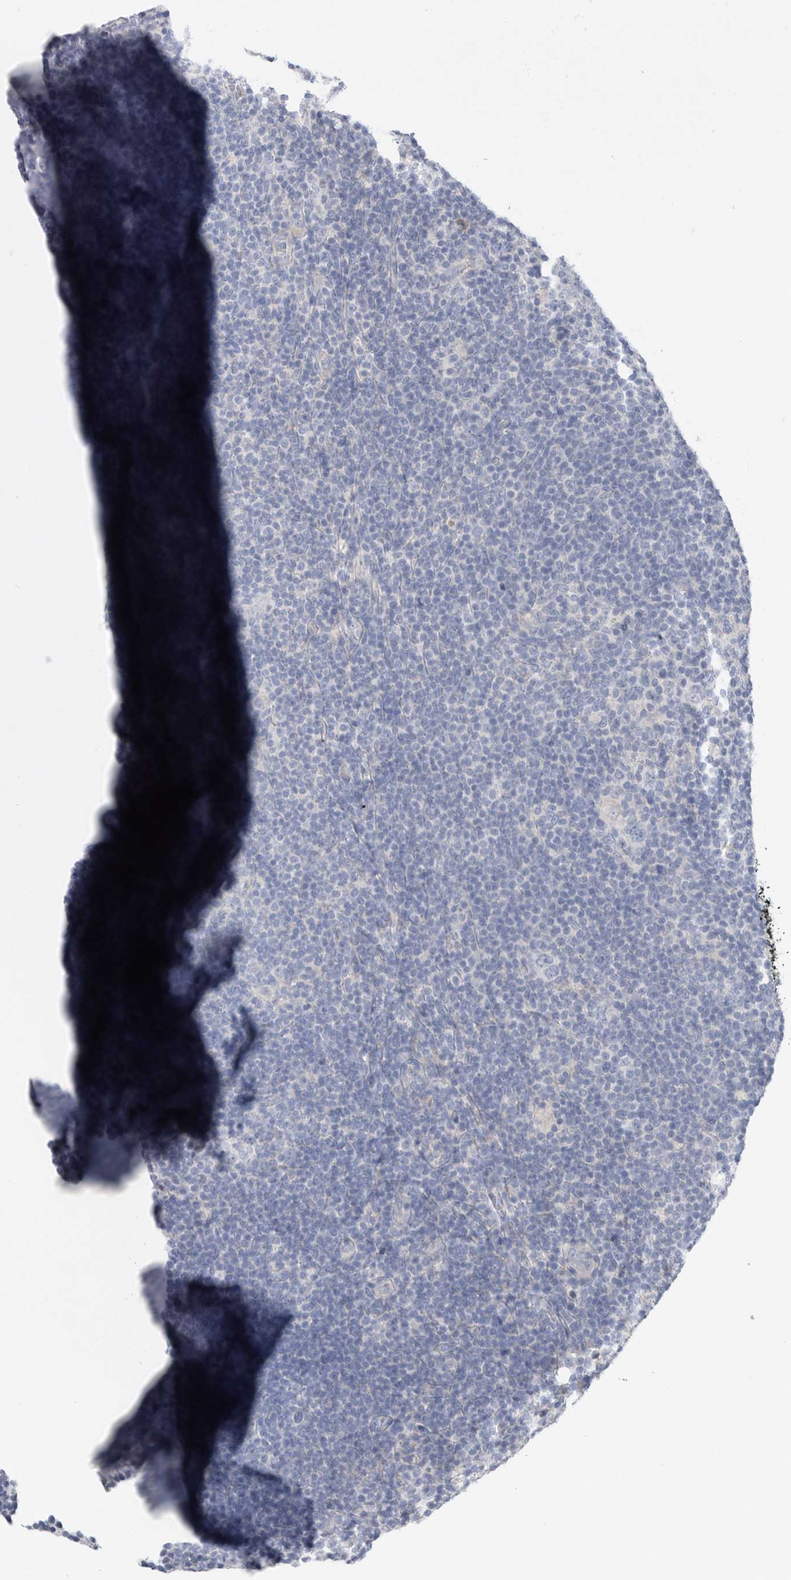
{"staining": {"intensity": "negative", "quantity": "none", "location": "none"}, "tissue": "lymphoma", "cell_type": "Tumor cells", "image_type": "cancer", "snomed": [{"axis": "morphology", "description": "Hodgkin's disease, NOS"}, {"axis": "topography", "description": "Lymph node"}], "caption": "Hodgkin's disease was stained to show a protein in brown. There is no significant staining in tumor cells. (Stains: DAB IHC with hematoxylin counter stain, Microscopy: brightfield microscopy at high magnification).", "gene": "CAMK2B", "patient": {"sex": "female", "age": 57}}